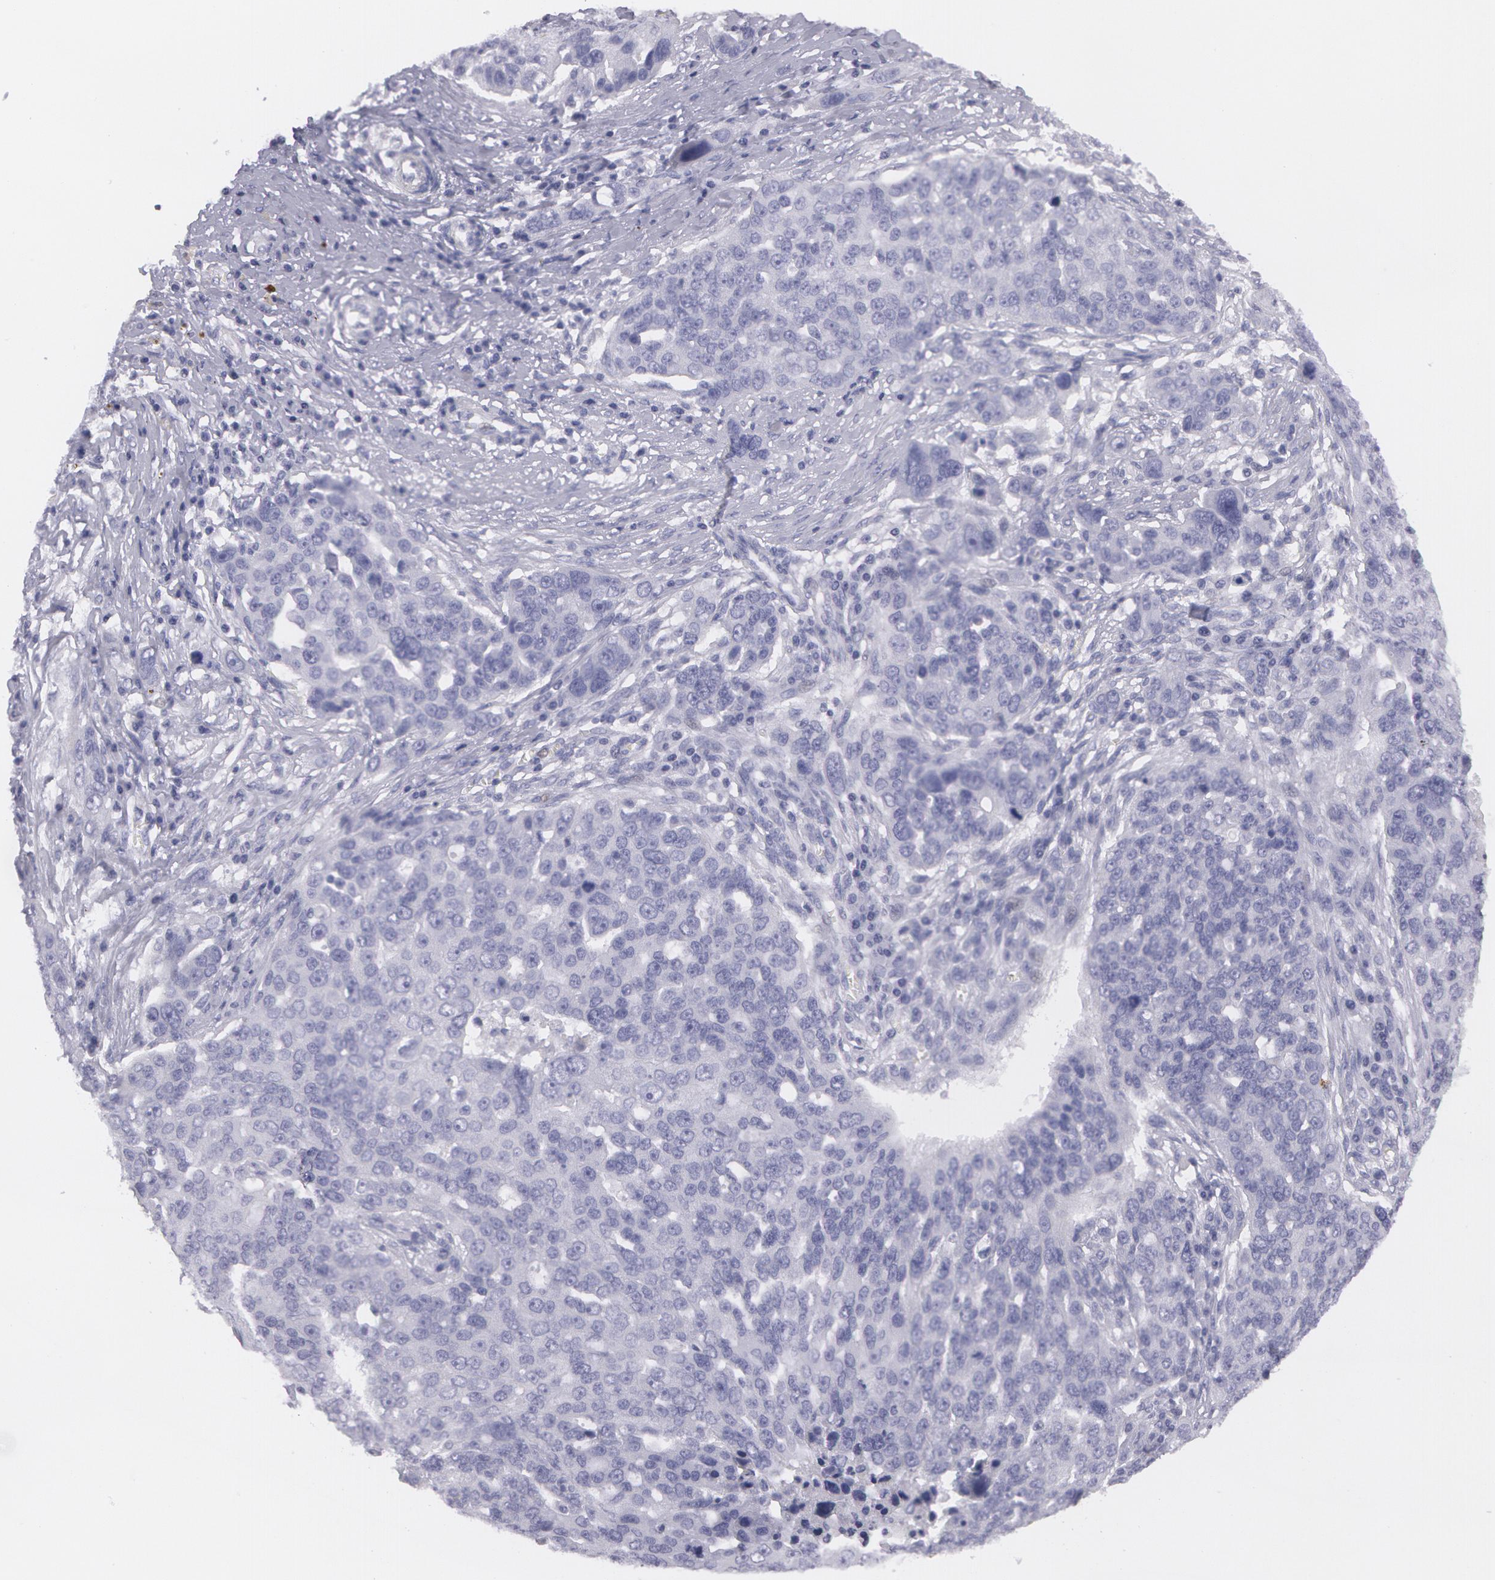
{"staining": {"intensity": "negative", "quantity": "none", "location": "none"}, "tissue": "ovarian cancer", "cell_type": "Tumor cells", "image_type": "cancer", "snomed": [{"axis": "morphology", "description": "Carcinoma, endometroid"}, {"axis": "topography", "description": "Ovary"}], "caption": "DAB (3,3'-diaminobenzidine) immunohistochemical staining of human ovarian endometroid carcinoma exhibits no significant expression in tumor cells.", "gene": "AMACR", "patient": {"sex": "female", "age": 75}}